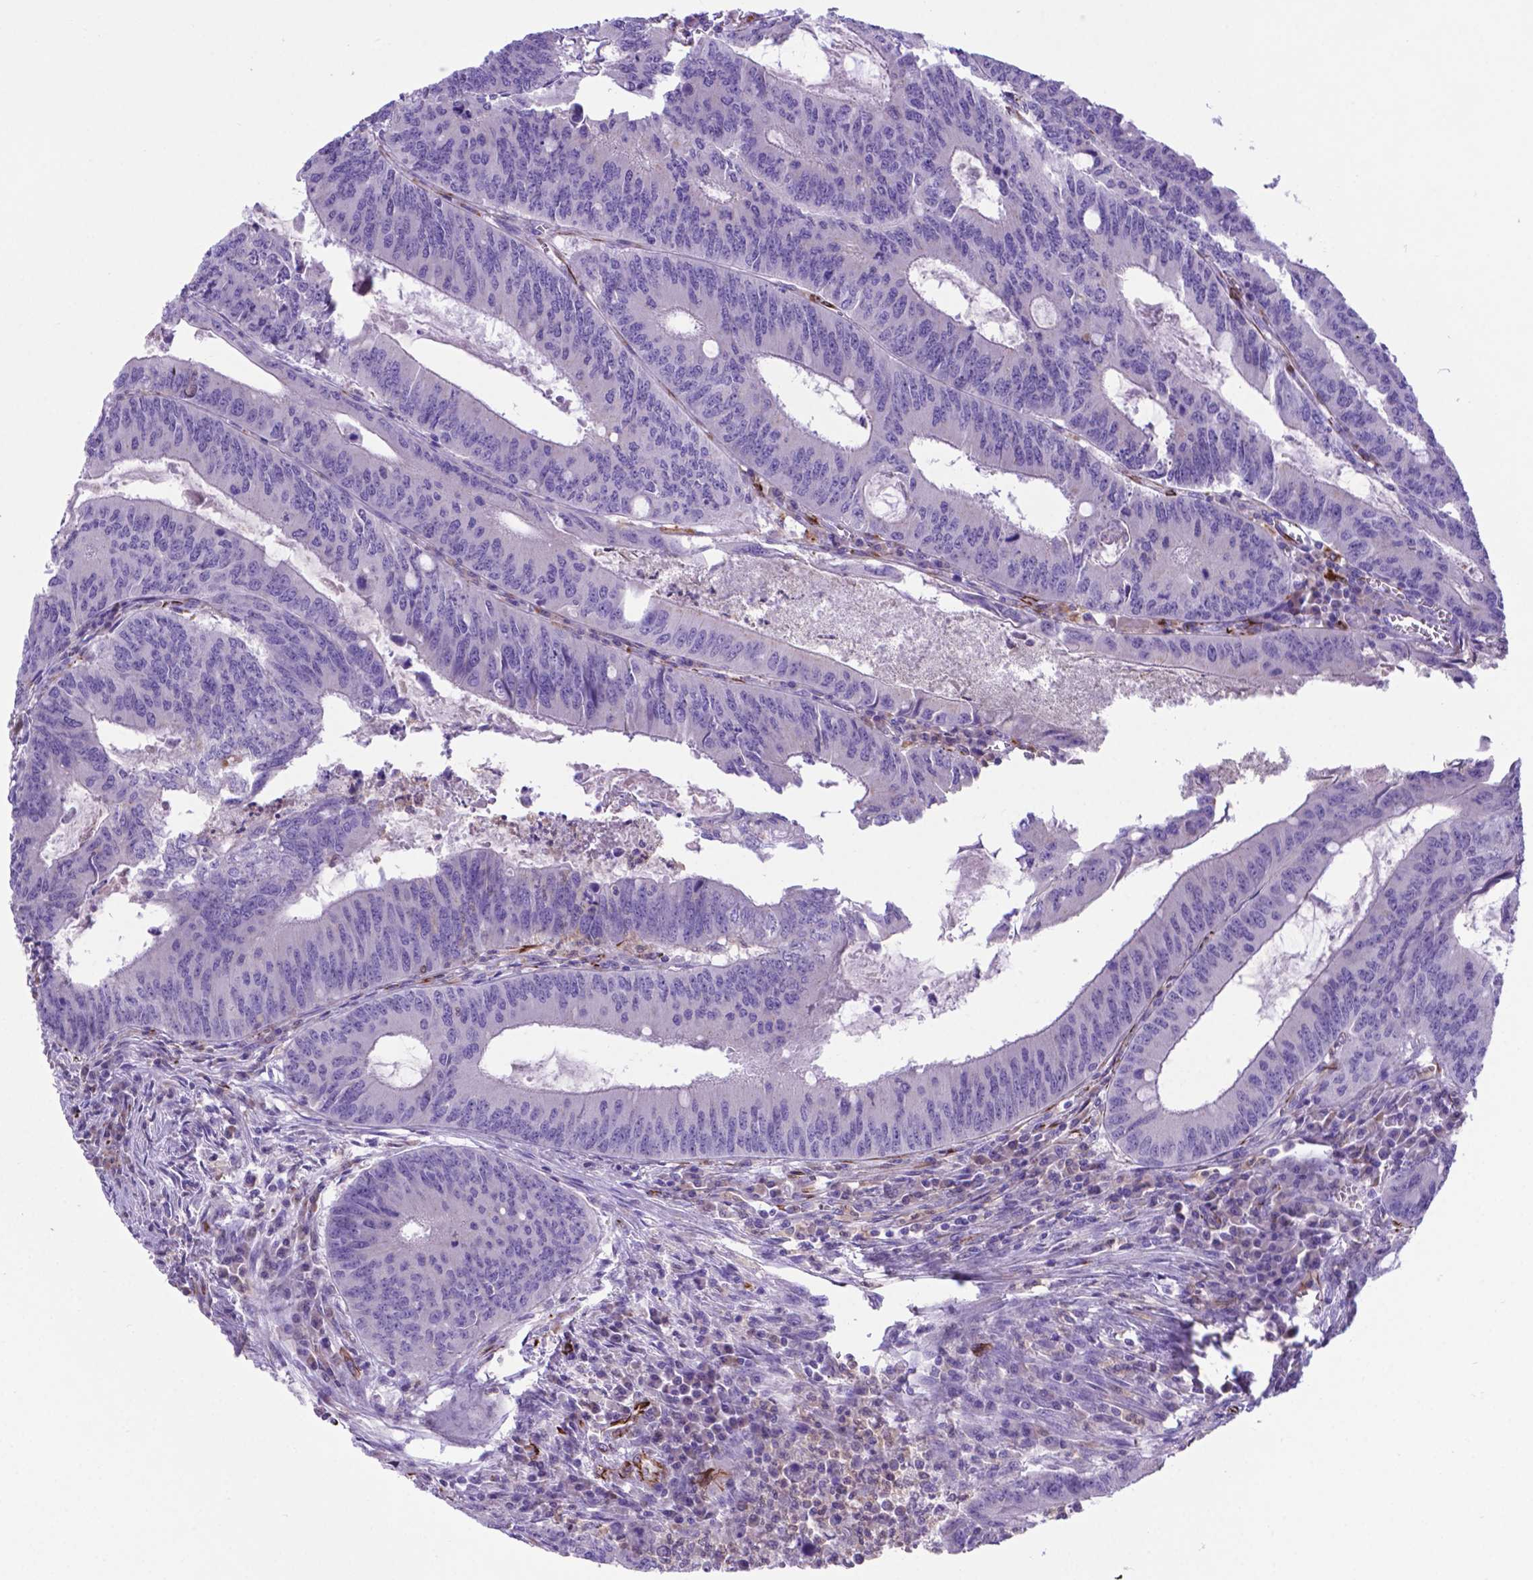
{"staining": {"intensity": "negative", "quantity": "none", "location": "none"}, "tissue": "colorectal cancer", "cell_type": "Tumor cells", "image_type": "cancer", "snomed": [{"axis": "morphology", "description": "Adenocarcinoma, NOS"}, {"axis": "topography", "description": "Colon"}], "caption": "A high-resolution photomicrograph shows IHC staining of colorectal adenocarcinoma, which reveals no significant expression in tumor cells. Nuclei are stained in blue.", "gene": "LZTR1", "patient": {"sex": "male", "age": 67}}